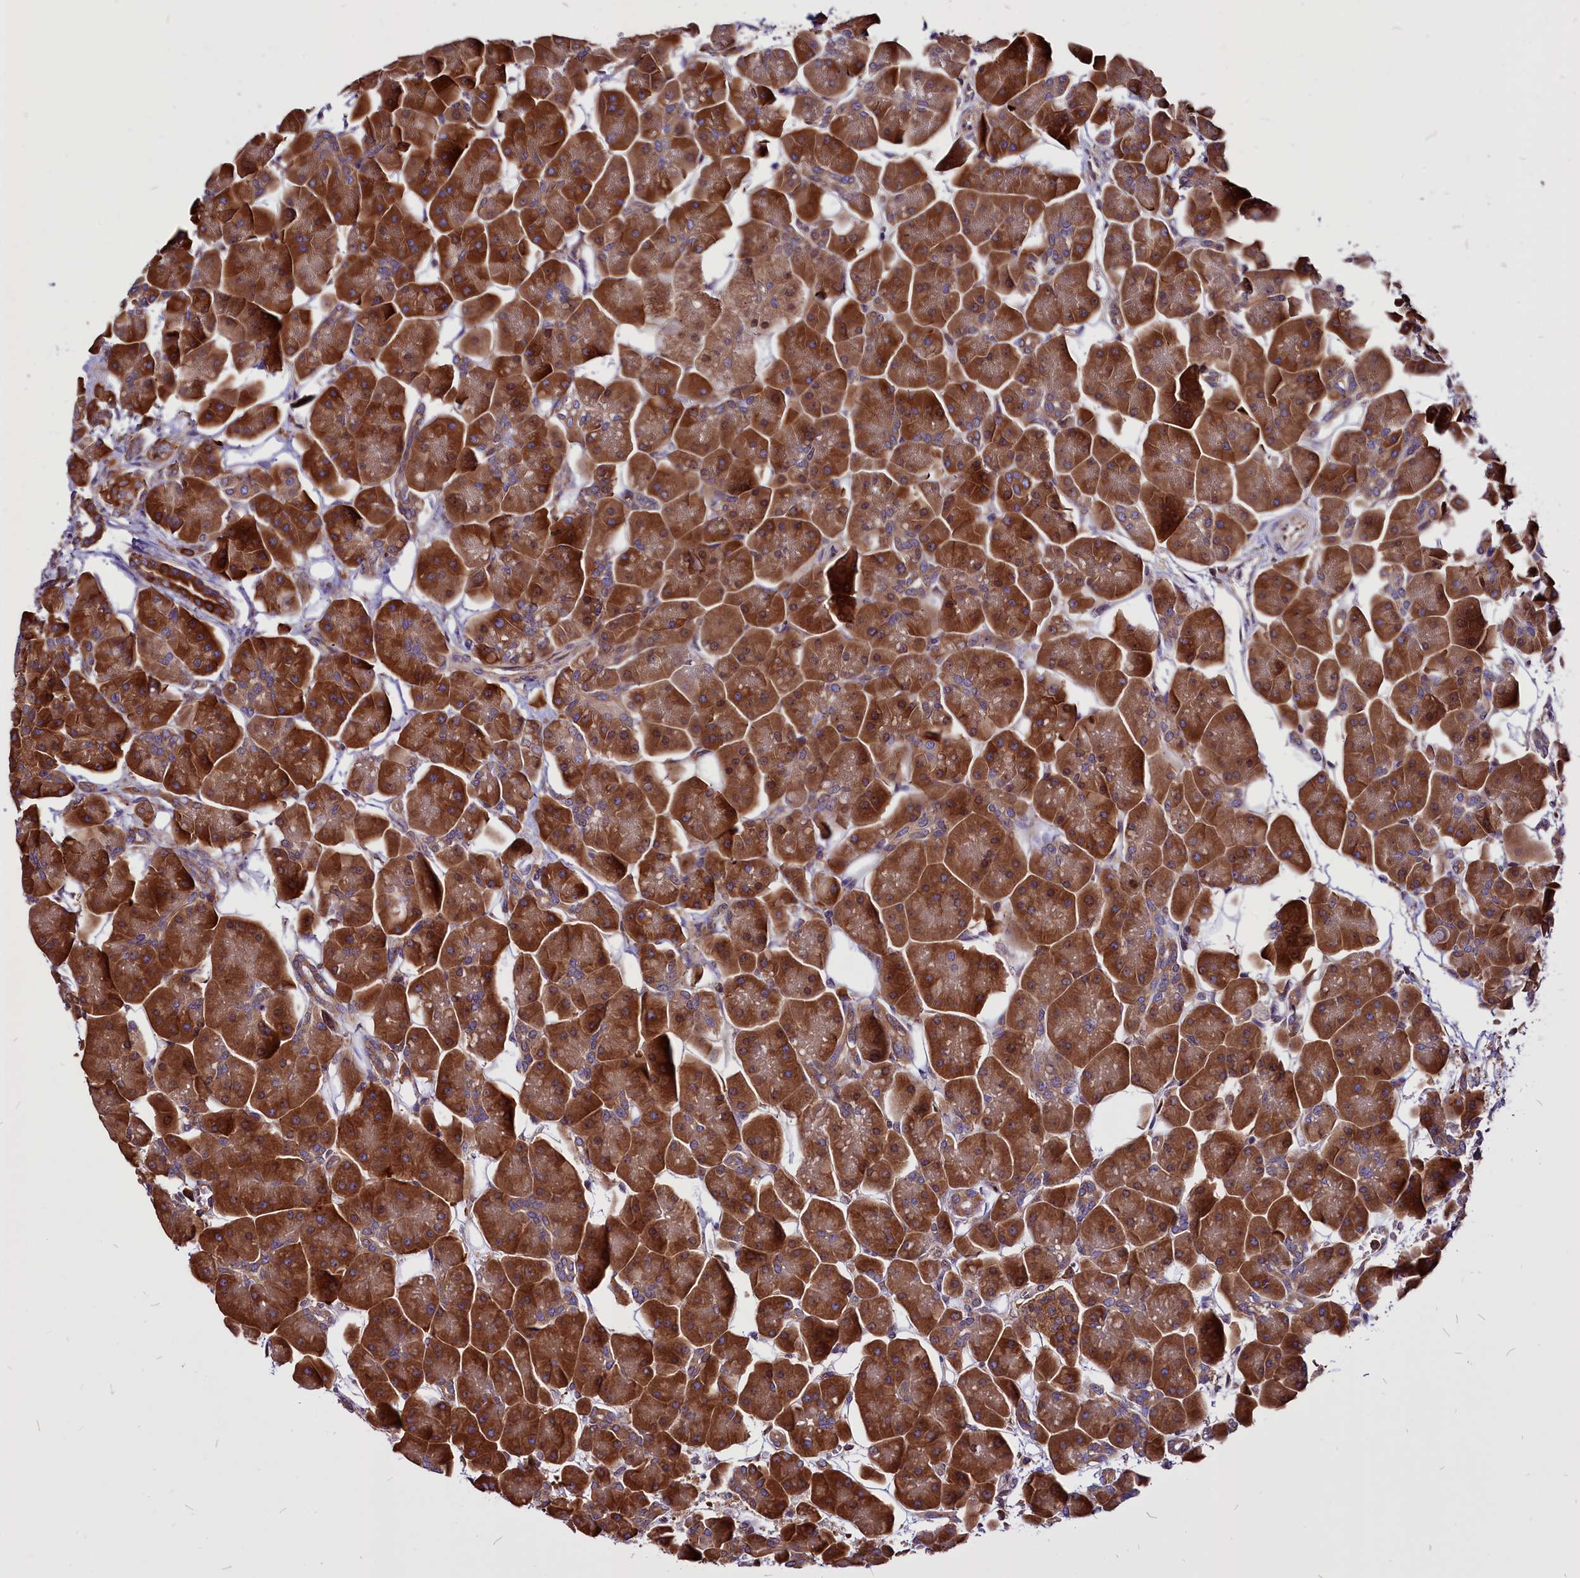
{"staining": {"intensity": "strong", "quantity": ">75%", "location": "cytoplasmic/membranous"}, "tissue": "pancreas", "cell_type": "Exocrine glandular cells", "image_type": "normal", "snomed": [{"axis": "morphology", "description": "Normal tissue, NOS"}, {"axis": "topography", "description": "Pancreas"}], "caption": "The micrograph exhibits staining of normal pancreas, revealing strong cytoplasmic/membranous protein positivity (brown color) within exocrine glandular cells.", "gene": "EIF3G", "patient": {"sex": "male", "age": 66}}